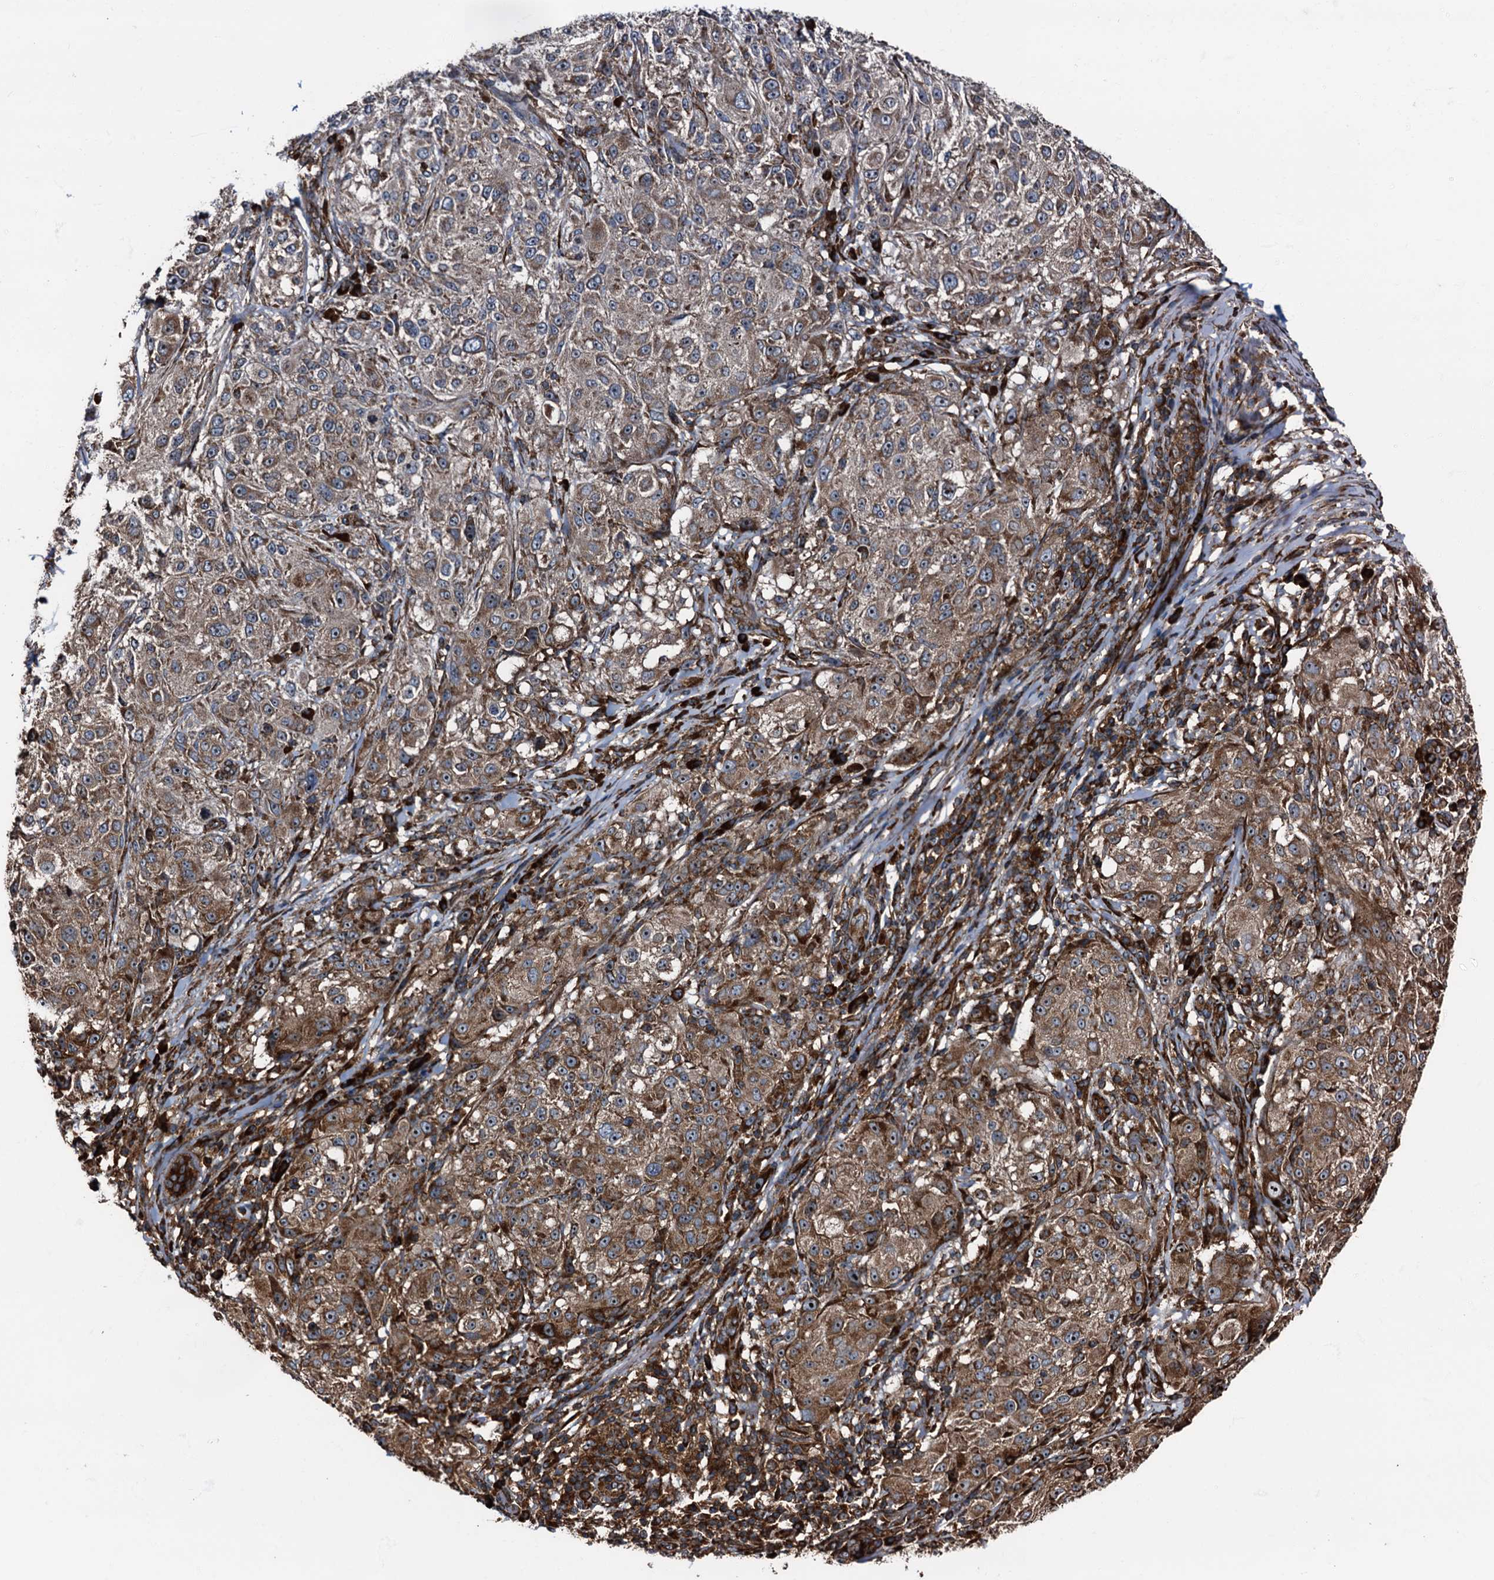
{"staining": {"intensity": "moderate", "quantity": "25%-75%", "location": "cytoplasmic/membranous"}, "tissue": "melanoma", "cell_type": "Tumor cells", "image_type": "cancer", "snomed": [{"axis": "morphology", "description": "Necrosis, NOS"}, {"axis": "morphology", "description": "Malignant melanoma, NOS"}, {"axis": "topography", "description": "Skin"}], "caption": "Brown immunohistochemical staining in human melanoma exhibits moderate cytoplasmic/membranous expression in approximately 25%-75% of tumor cells.", "gene": "ATP2C1", "patient": {"sex": "female", "age": 87}}